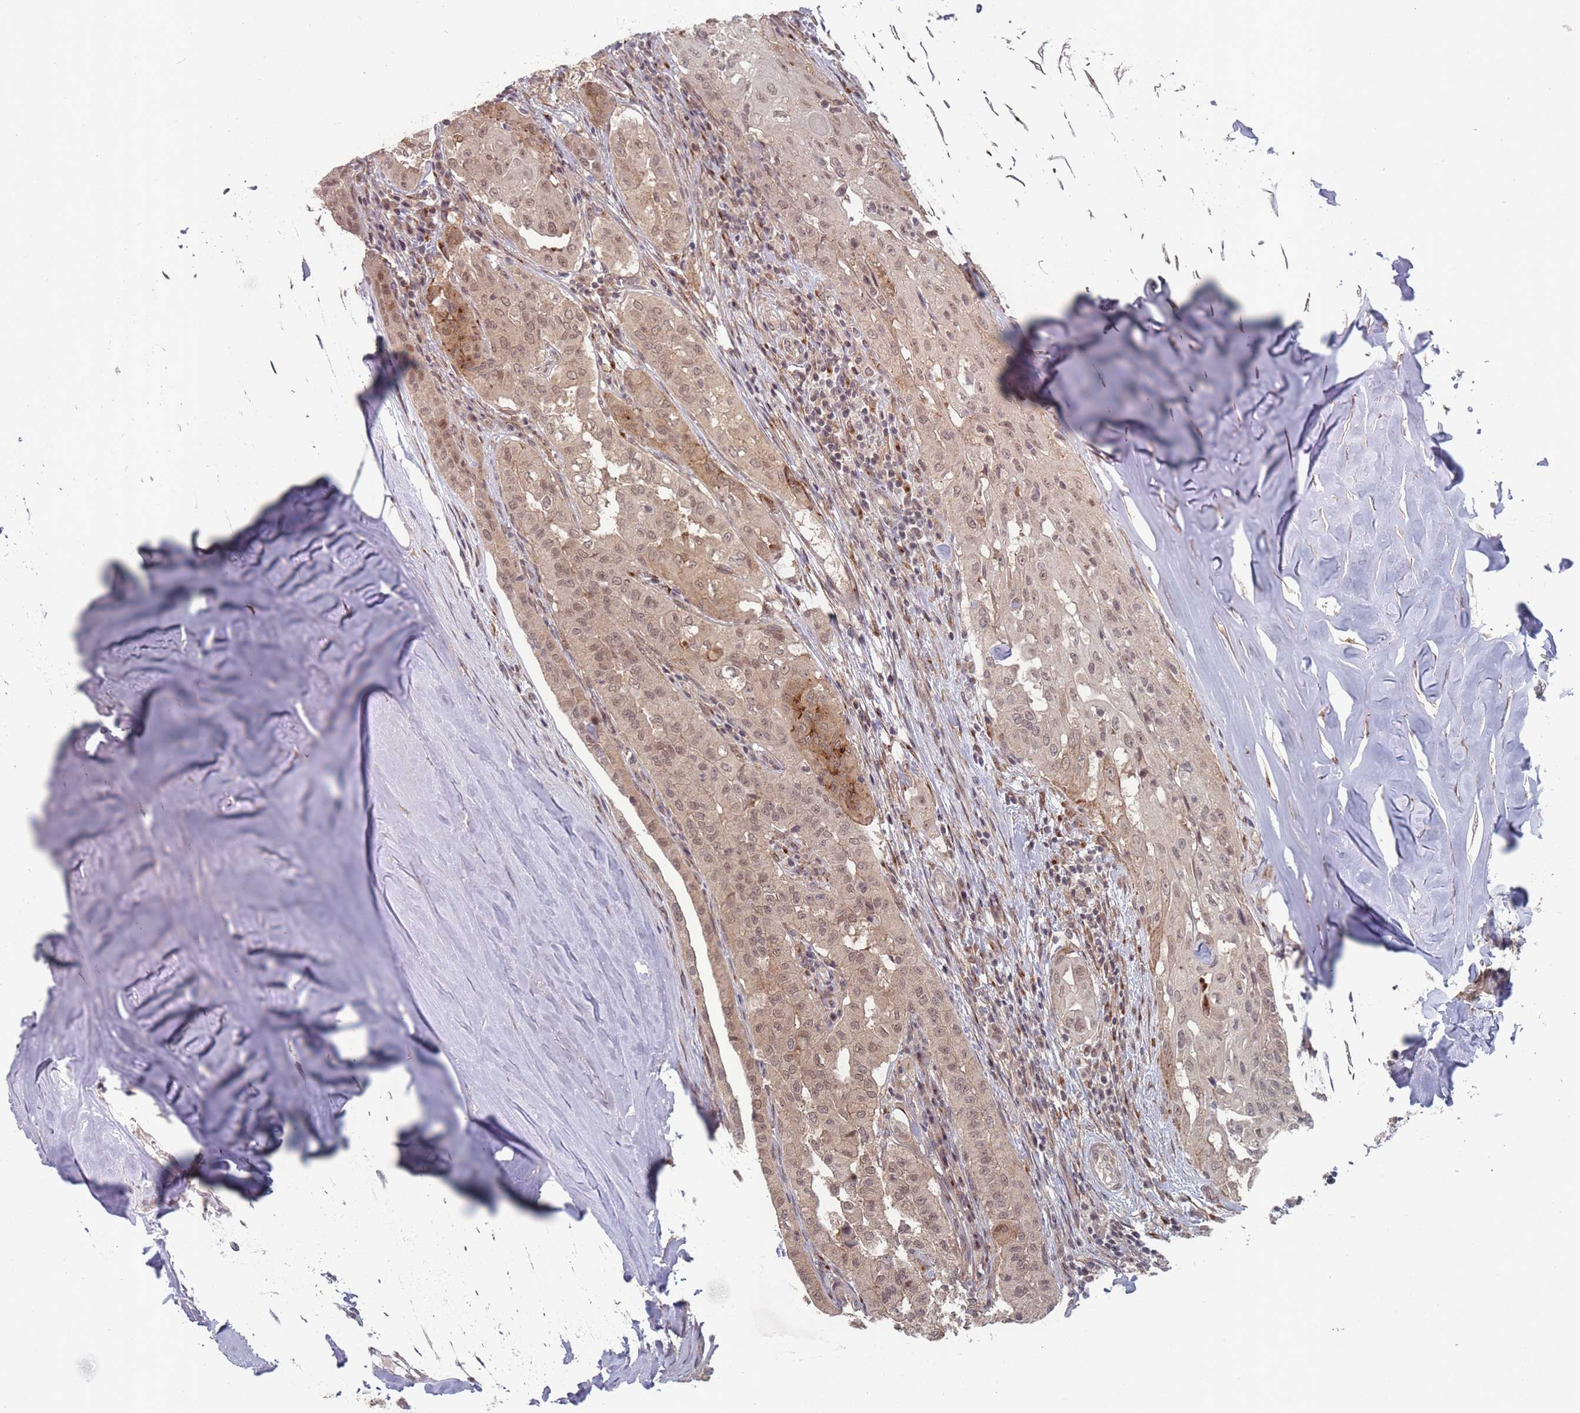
{"staining": {"intensity": "moderate", "quantity": ">75%", "location": "cytoplasmic/membranous,nuclear"}, "tissue": "thyroid cancer", "cell_type": "Tumor cells", "image_type": "cancer", "snomed": [{"axis": "morphology", "description": "Papillary adenocarcinoma, NOS"}, {"axis": "topography", "description": "Thyroid gland"}], "caption": "IHC image of human thyroid cancer stained for a protein (brown), which exhibits medium levels of moderate cytoplasmic/membranous and nuclear expression in approximately >75% of tumor cells.", "gene": "CNTRL", "patient": {"sex": "female", "age": 59}}